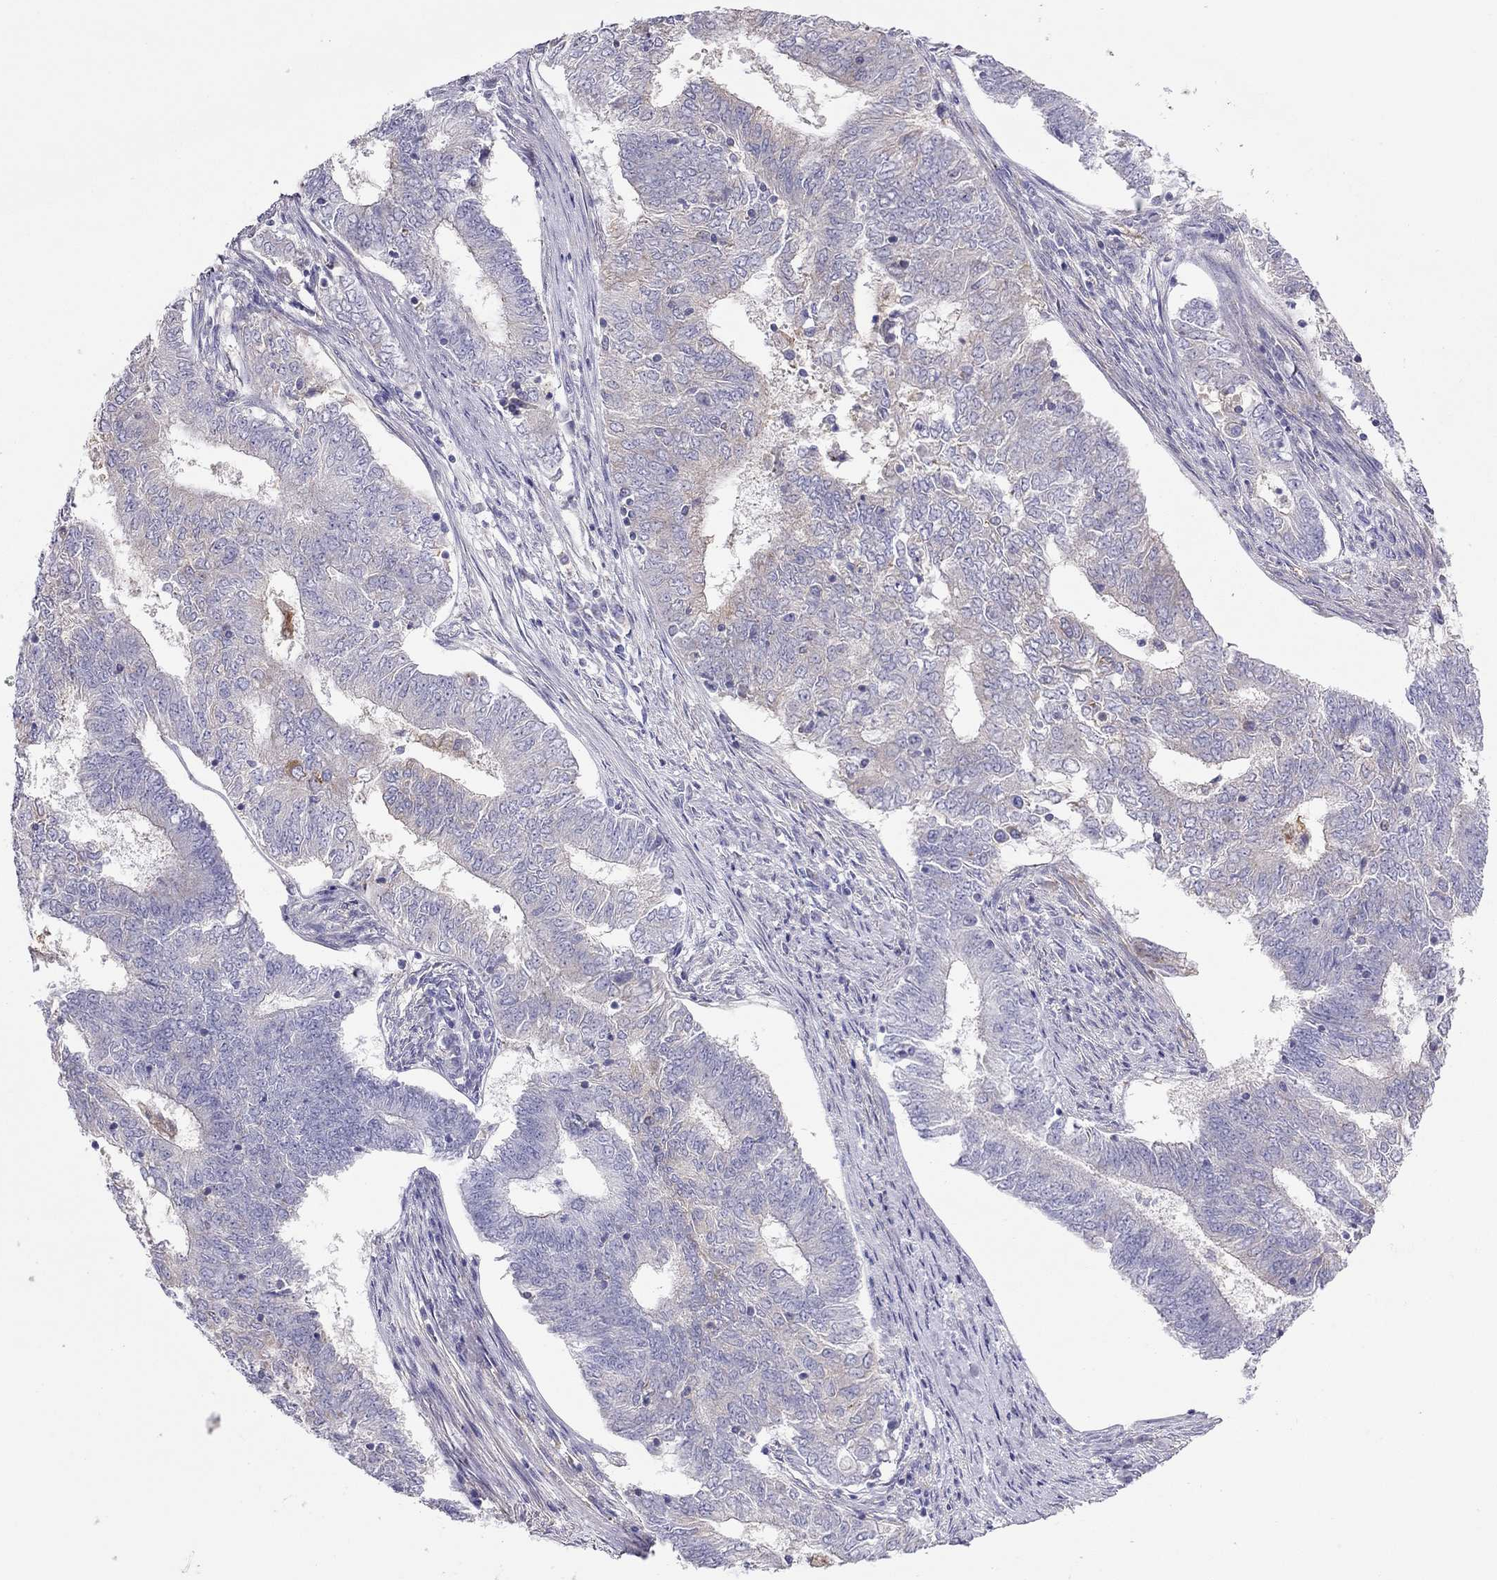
{"staining": {"intensity": "weak", "quantity": "<25%", "location": "cytoplasmic/membranous"}, "tissue": "endometrial cancer", "cell_type": "Tumor cells", "image_type": "cancer", "snomed": [{"axis": "morphology", "description": "Adenocarcinoma, NOS"}, {"axis": "topography", "description": "Endometrium"}], "caption": "Immunohistochemical staining of endometrial cancer exhibits no significant staining in tumor cells.", "gene": "ALOX15B", "patient": {"sex": "female", "age": 62}}